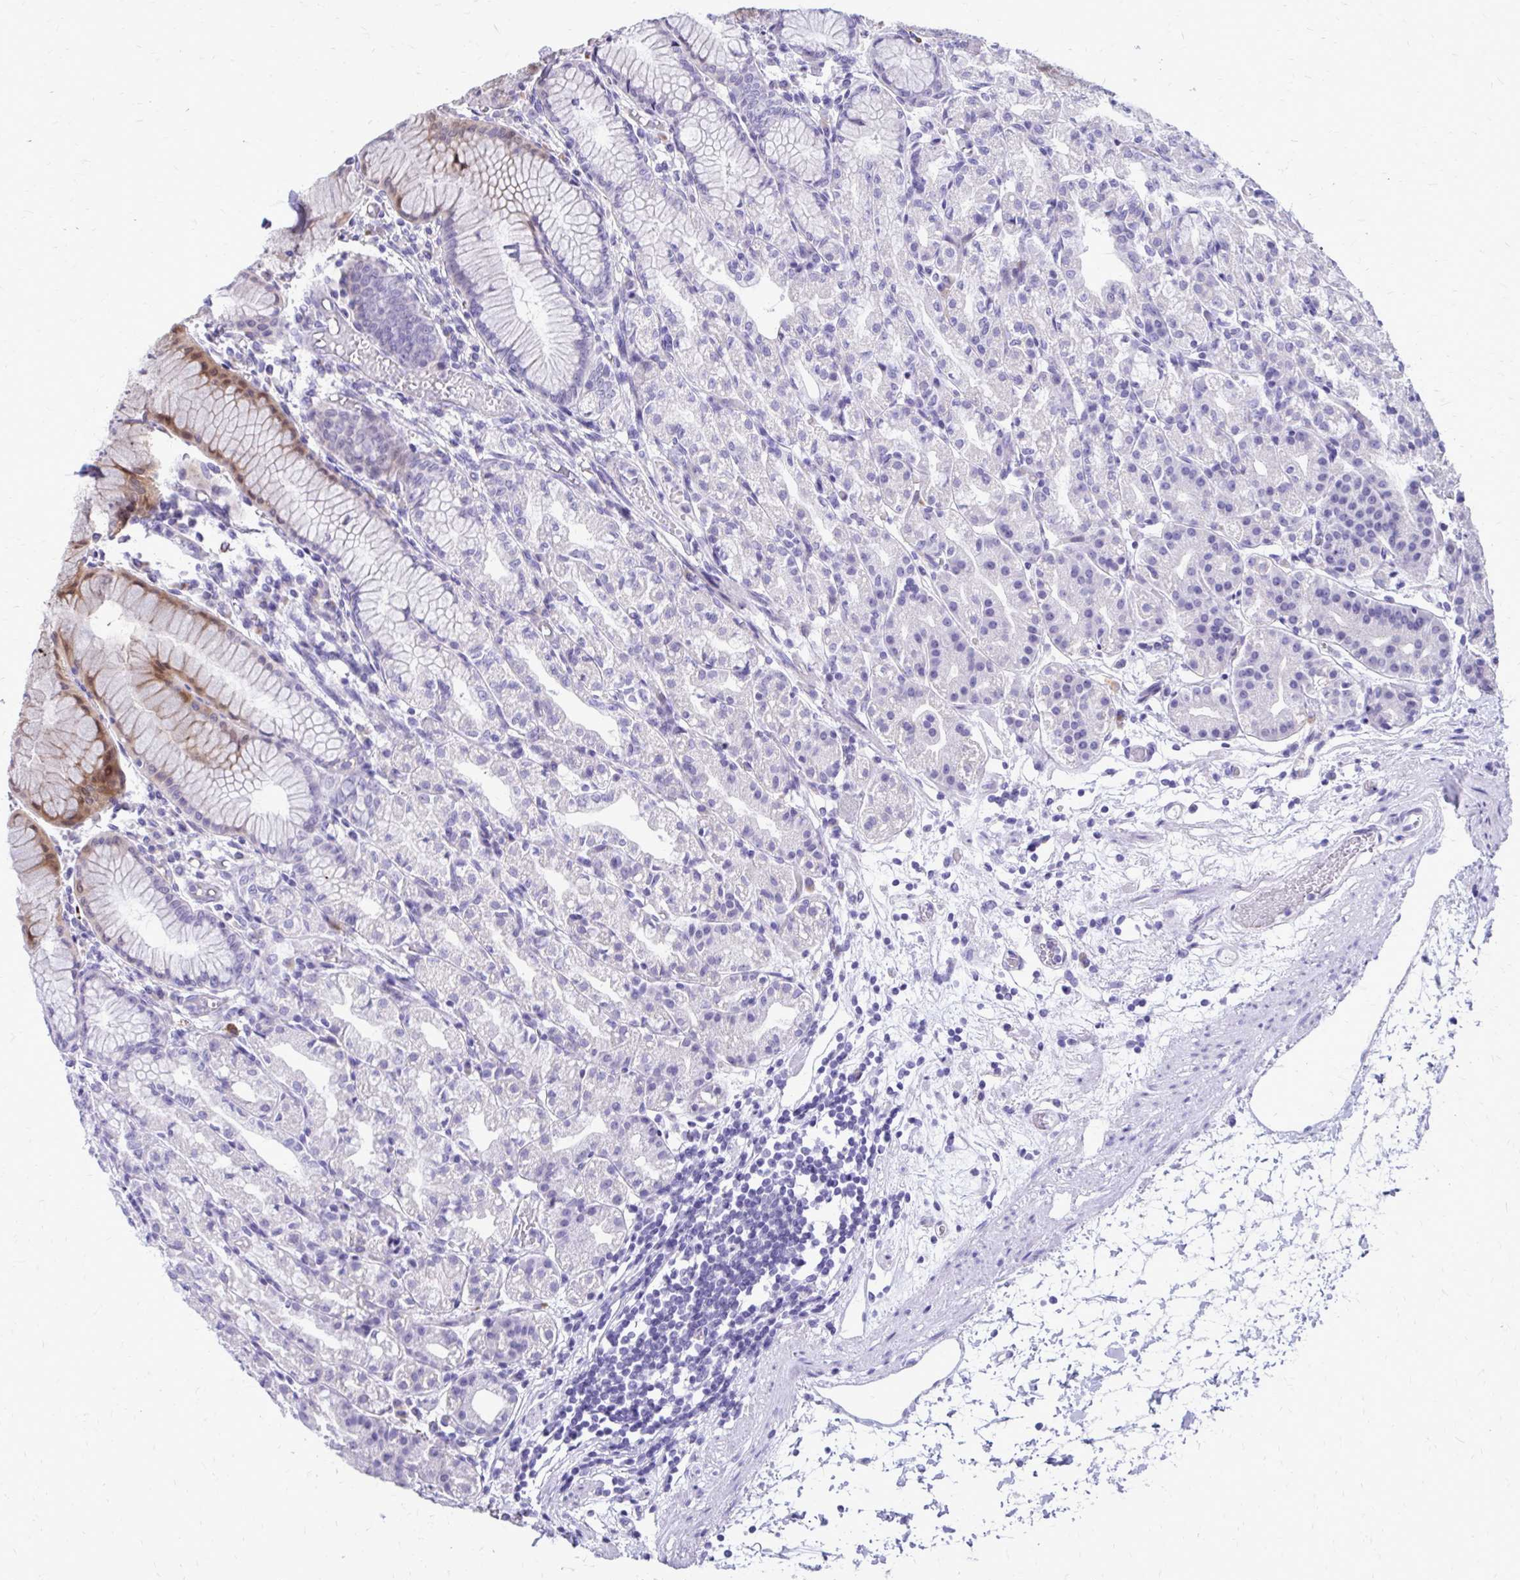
{"staining": {"intensity": "moderate", "quantity": "<25%", "location": "cytoplasmic/membranous,nuclear"}, "tissue": "stomach", "cell_type": "Glandular cells", "image_type": "normal", "snomed": [{"axis": "morphology", "description": "Normal tissue, NOS"}, {"axis": "topography", "description": "Stomach"}], "caption": "Glandular cells display moderate cytoplasmic/membranous,nuclear expression in about <25% of cells in unremarkable stomach.", "gene": "LCN15", "patient": {"sex": "female", "age": 57}}